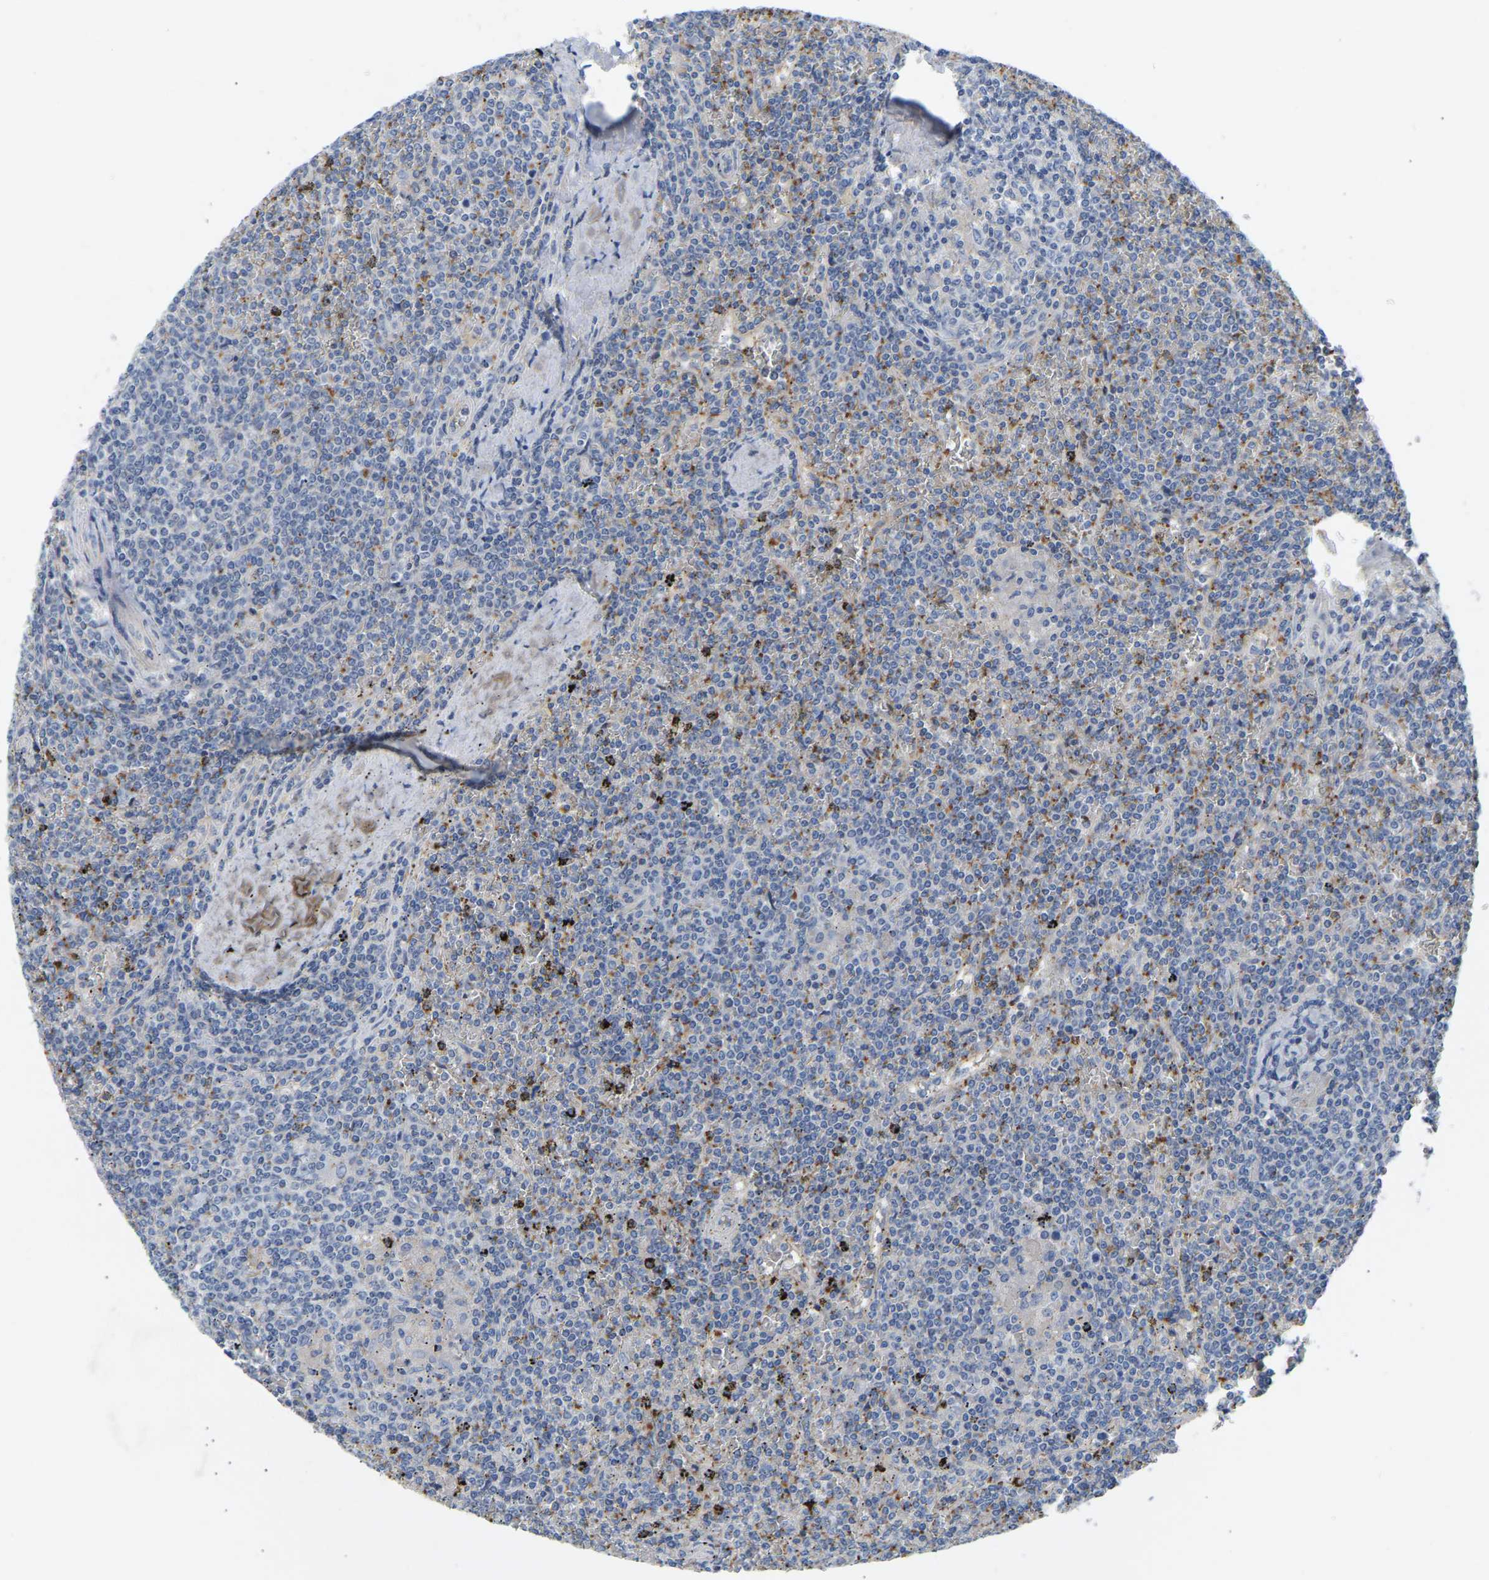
{"staining": {"intensity": "moderate", "quantity": "<25%", "location": "cytoplasmic/membranous"}, "tissue": "lymphoma", "cell_type": "Tumor cells", "image_type": "cancer", "snomed": [{"axis": "morphology", "description": "Malignant lymphoma, non-Hodgkin's type, Low grade"}, {"axis": "topography", "description": "Spleen"}], "caption": "Low-grade malignant lymphoma, non-Hodgkin's type tissue reveals moderate cytoplasmic/membranous expression in approximately <25% of tumor cells, visualized by immunohistochemistry. (DAB (3,3'-diaminobenzidine) IHC, brown staining for protein, blue staining for nuclei).", "gene": "ZNF449", "patient": {"sex": "female", "age": 19}}